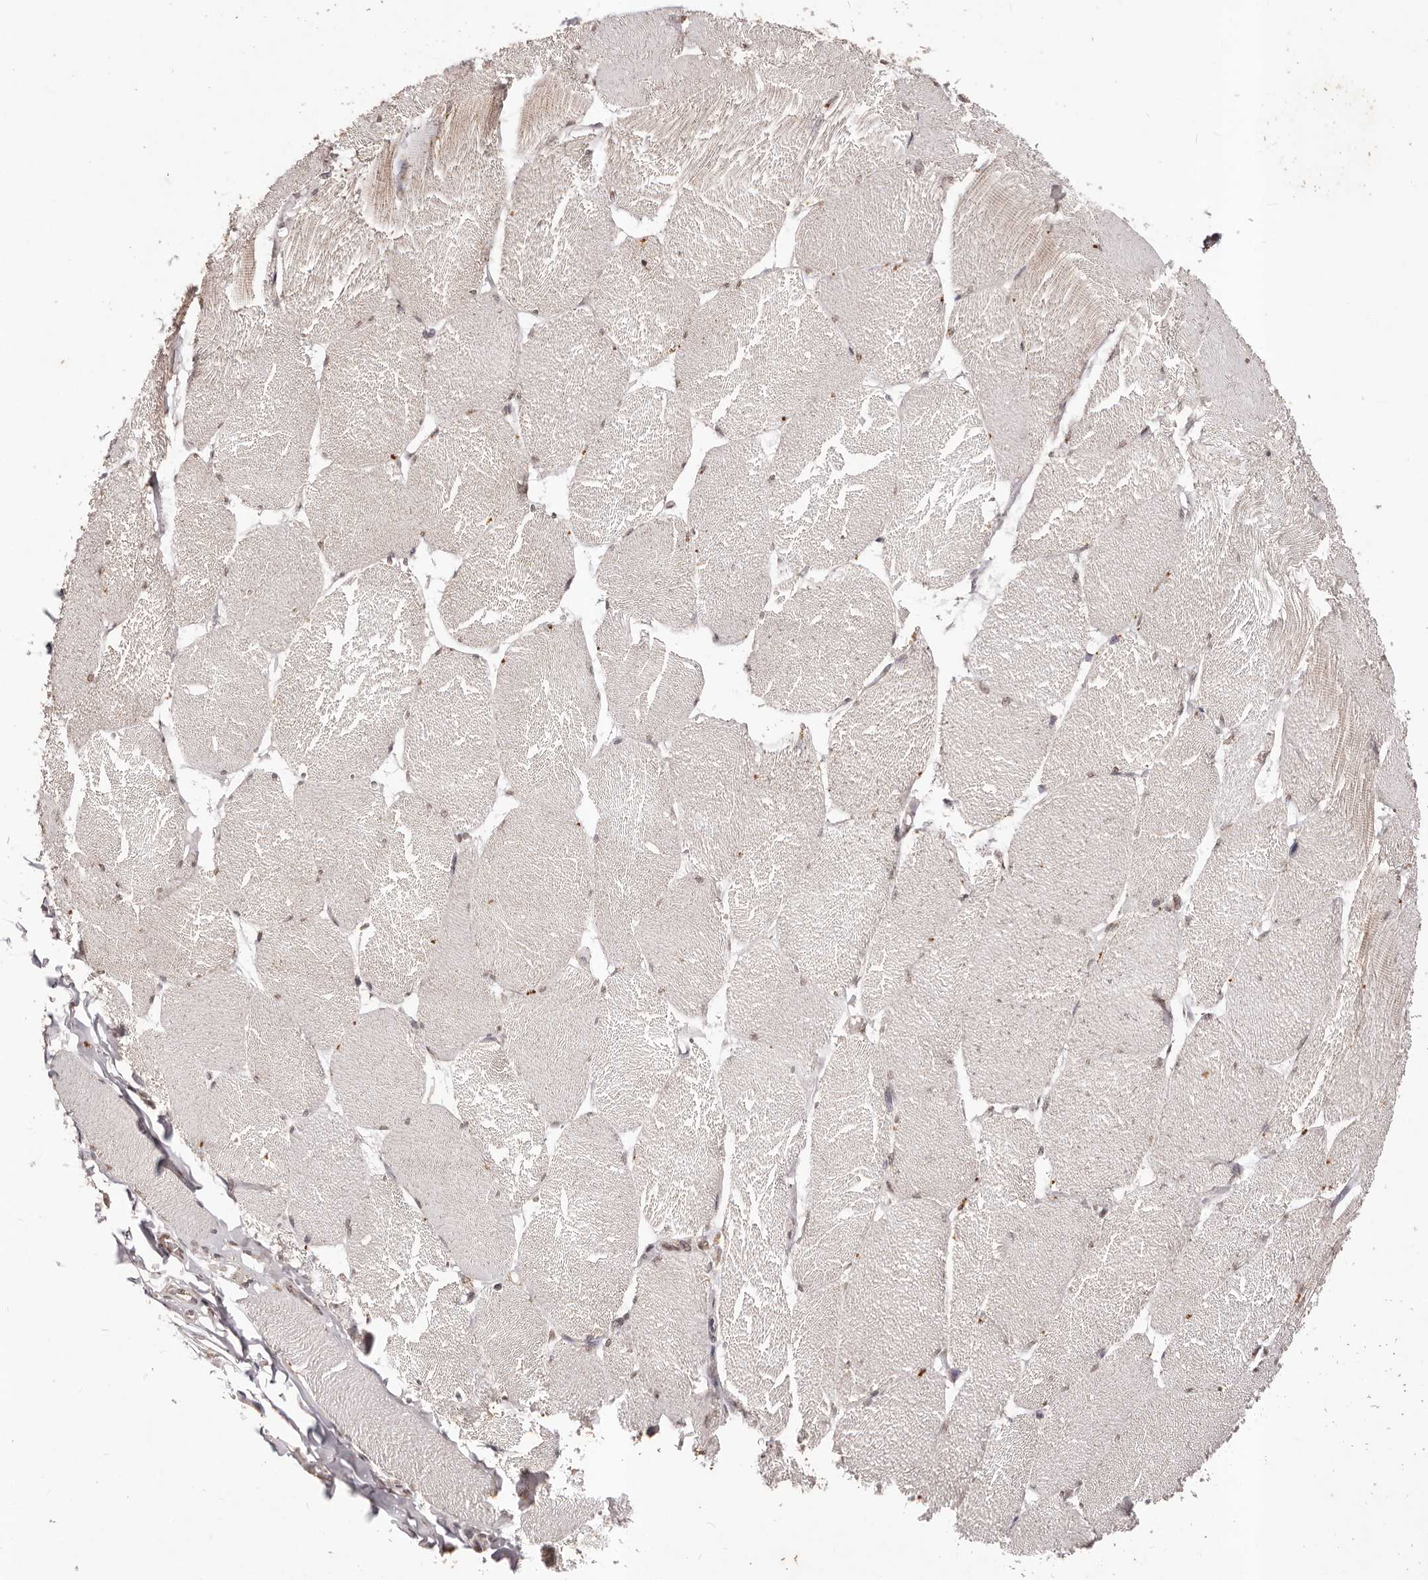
{"staining": {"intensity": "negative", "quantity": "none", "location": "none"}, "tissue": "skeletal muscle", "cell_type": "Myocytes", "image_type": "normal", "snomed": [{"axis": "morphology", "description": "Normal tissue, NOS"}, {"axis": "topography", "description": "Skin"}, {"axis": "topography", "description": "Skeletal muscle"}], "caption": "The histopathology image displays no staining of myocytes in unremarkable skeletal muscle.", "gene": "RPS6KA5", "patient": {"sex": "male", "age": 83}}